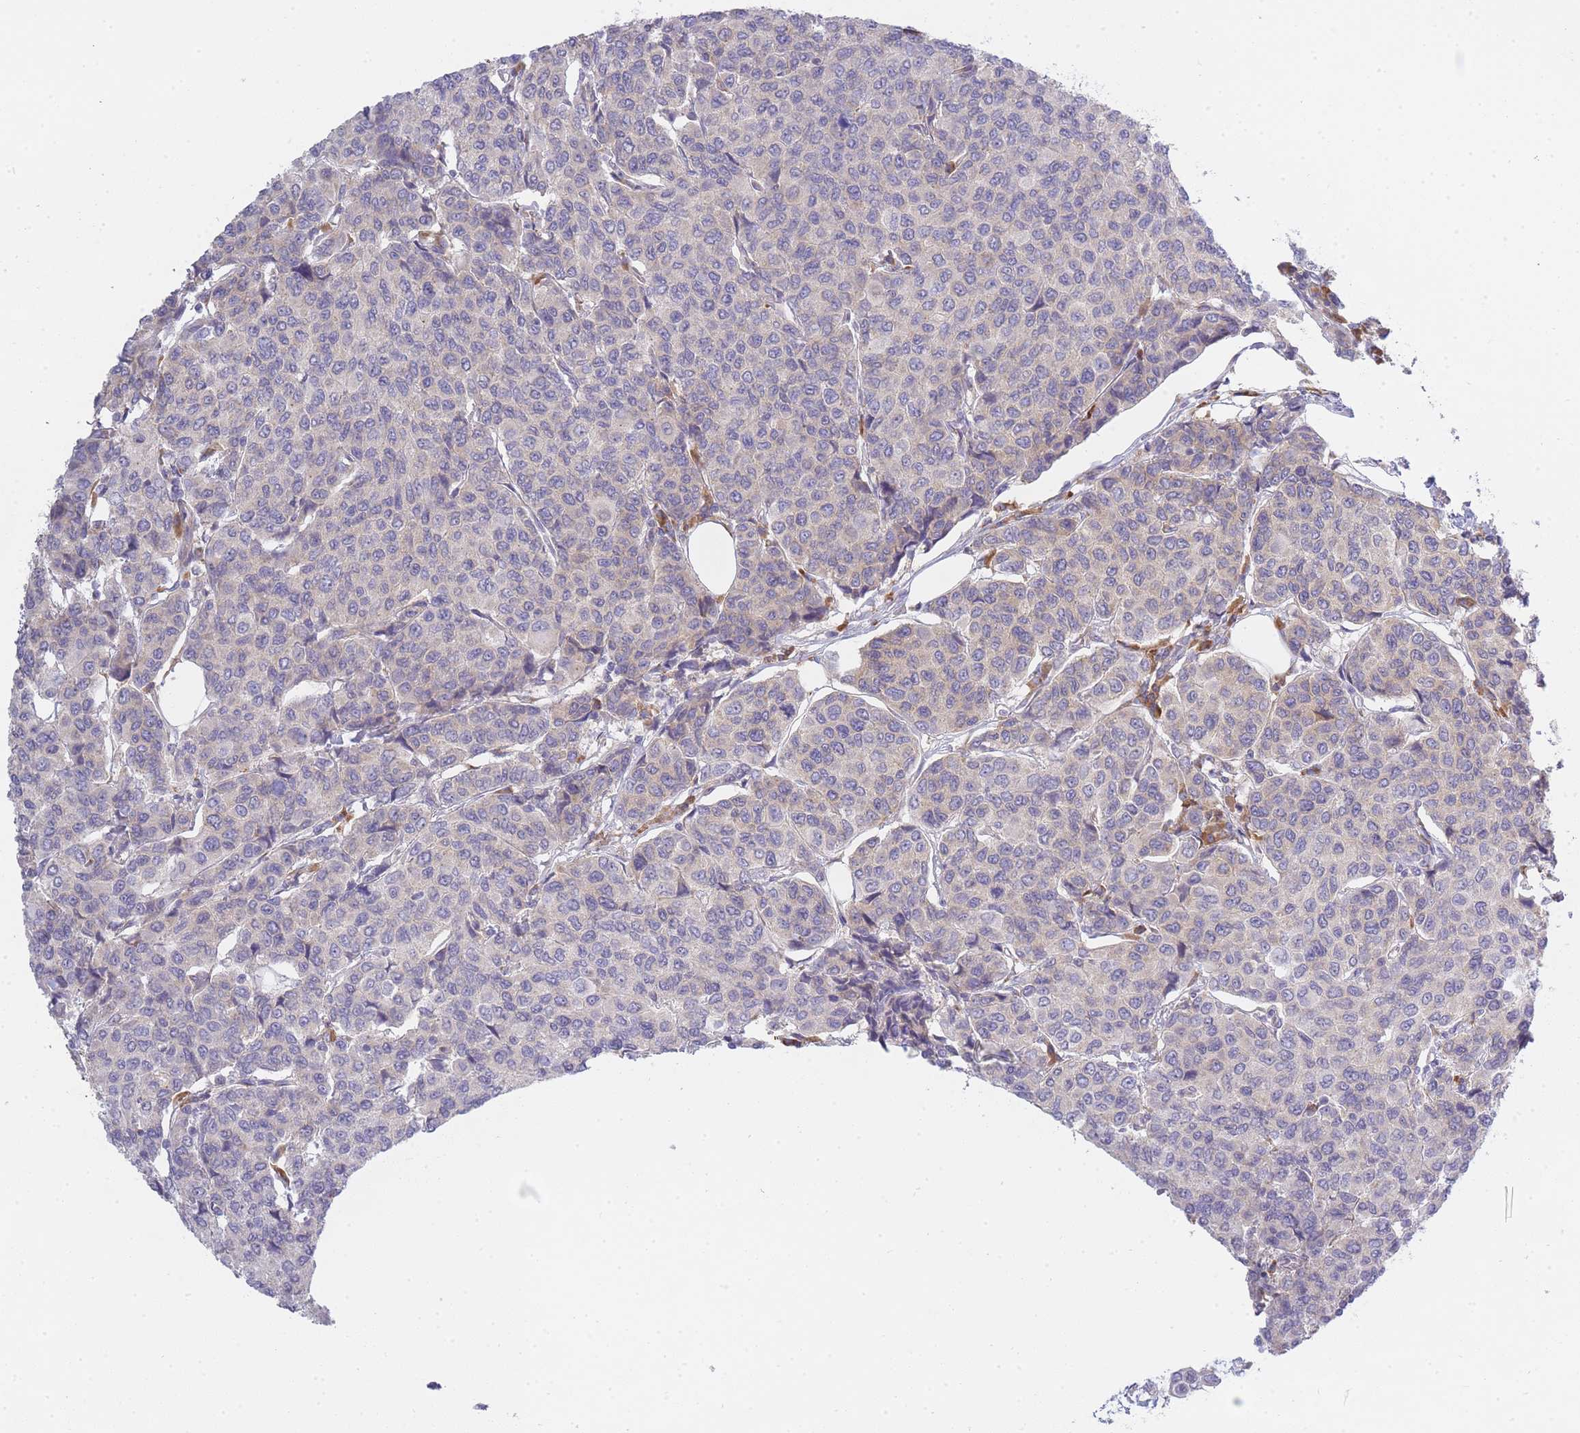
{"staining": {"intensity": "negative", "quantity": "none", "location": "none"}, "tissue": "breast cancer", "cell_type": "Tumor cells", "image_type": "cancer", "snomed": [{"axis": "morphology", "description": "Duct carcinoma"}, {"axis": "topography", "description": "Breast"}], "caption": "Immunohistochemistry (IHC) photomicrograph of neoplastic tissue: human intraductal carcinoma (breast) stained with DAB (3,3'-diaminobenzidine) shows no significant protein expression in tumor cells. Nuclei are stained in blue.", "gene": "OR5L2", "patient": {"sex": "female", "age": 55}}